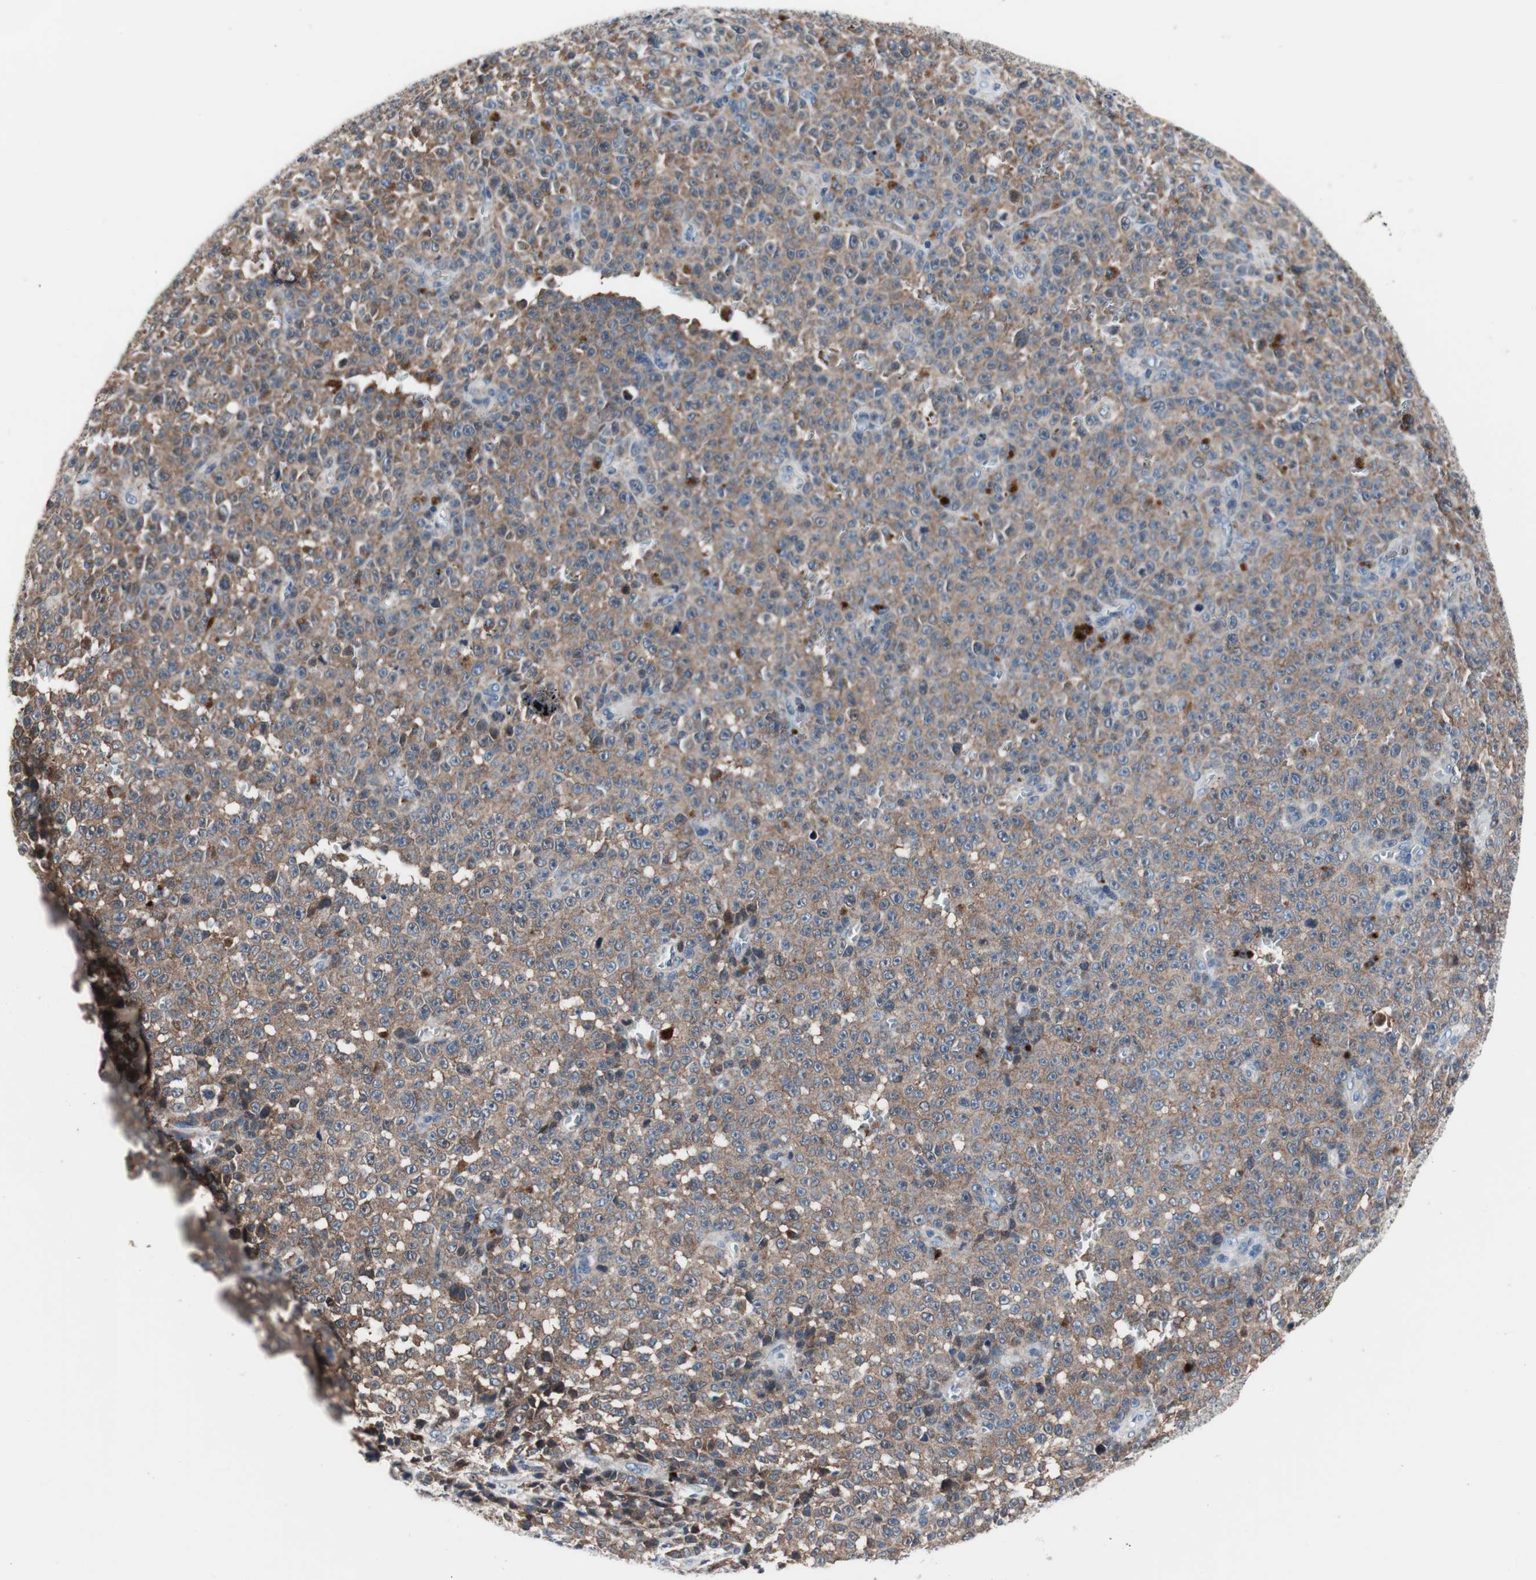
{"staining": {"intensity": "moderate", "quantity": ">75%", "location": "cytoplasmic/membranous"}, "tissue": "melanoma", "cell_type": "Tumor cells", "image_type": "cancer", "snomed": [{"axis": "morphology", "description": "Malignant melanoma, NOS"}, {"axis": "topography", "description": "Skin"}], "caption": "A micrograph showing moderate cytoplasmic/membranous expression in about >75% of tumor cells in melanoma, as visualized by brown immunohistochemical staining.", "gene": "PRDX2", "patient": {"sex": "female", "age": 82}}